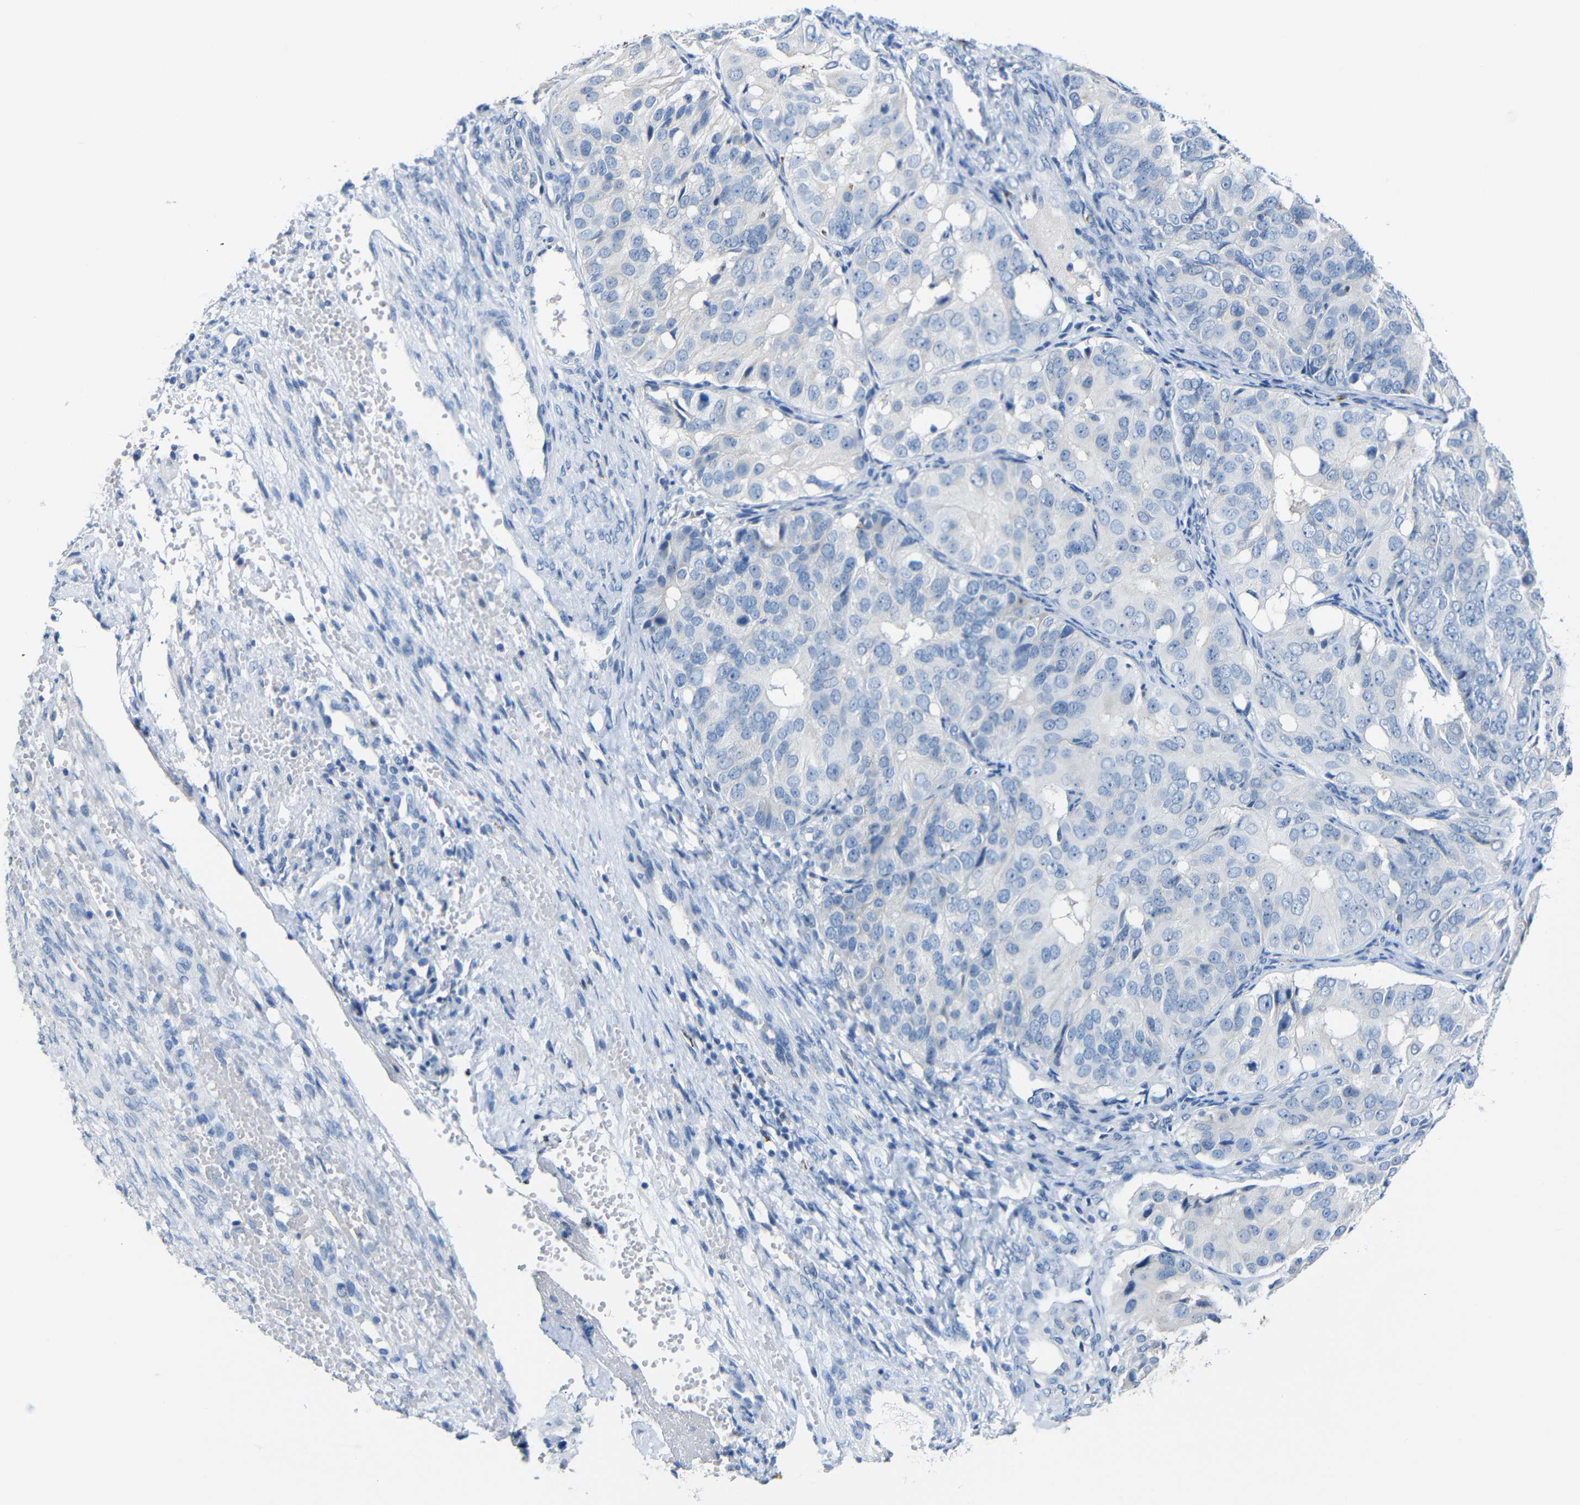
{"staining": {"intensity": "negative", "quantity": "none", "location": "none"}, "tissue": "ovarian cancer", "cell_type": "Tumor cells", "image_type": "cancer", "snomed": [{"axis": "morphology", "description": "Carcinoma, endometroid"}, {"axis": "topography", "description": "Ovary"}], "caption": "This is an immunohistochemistry (IHC) image of human endometroid carcinoma (ovarian). There is no staining in tumor cells.", "gene": "C15orf48", "patient": {"sex": "female", "age": 51}}